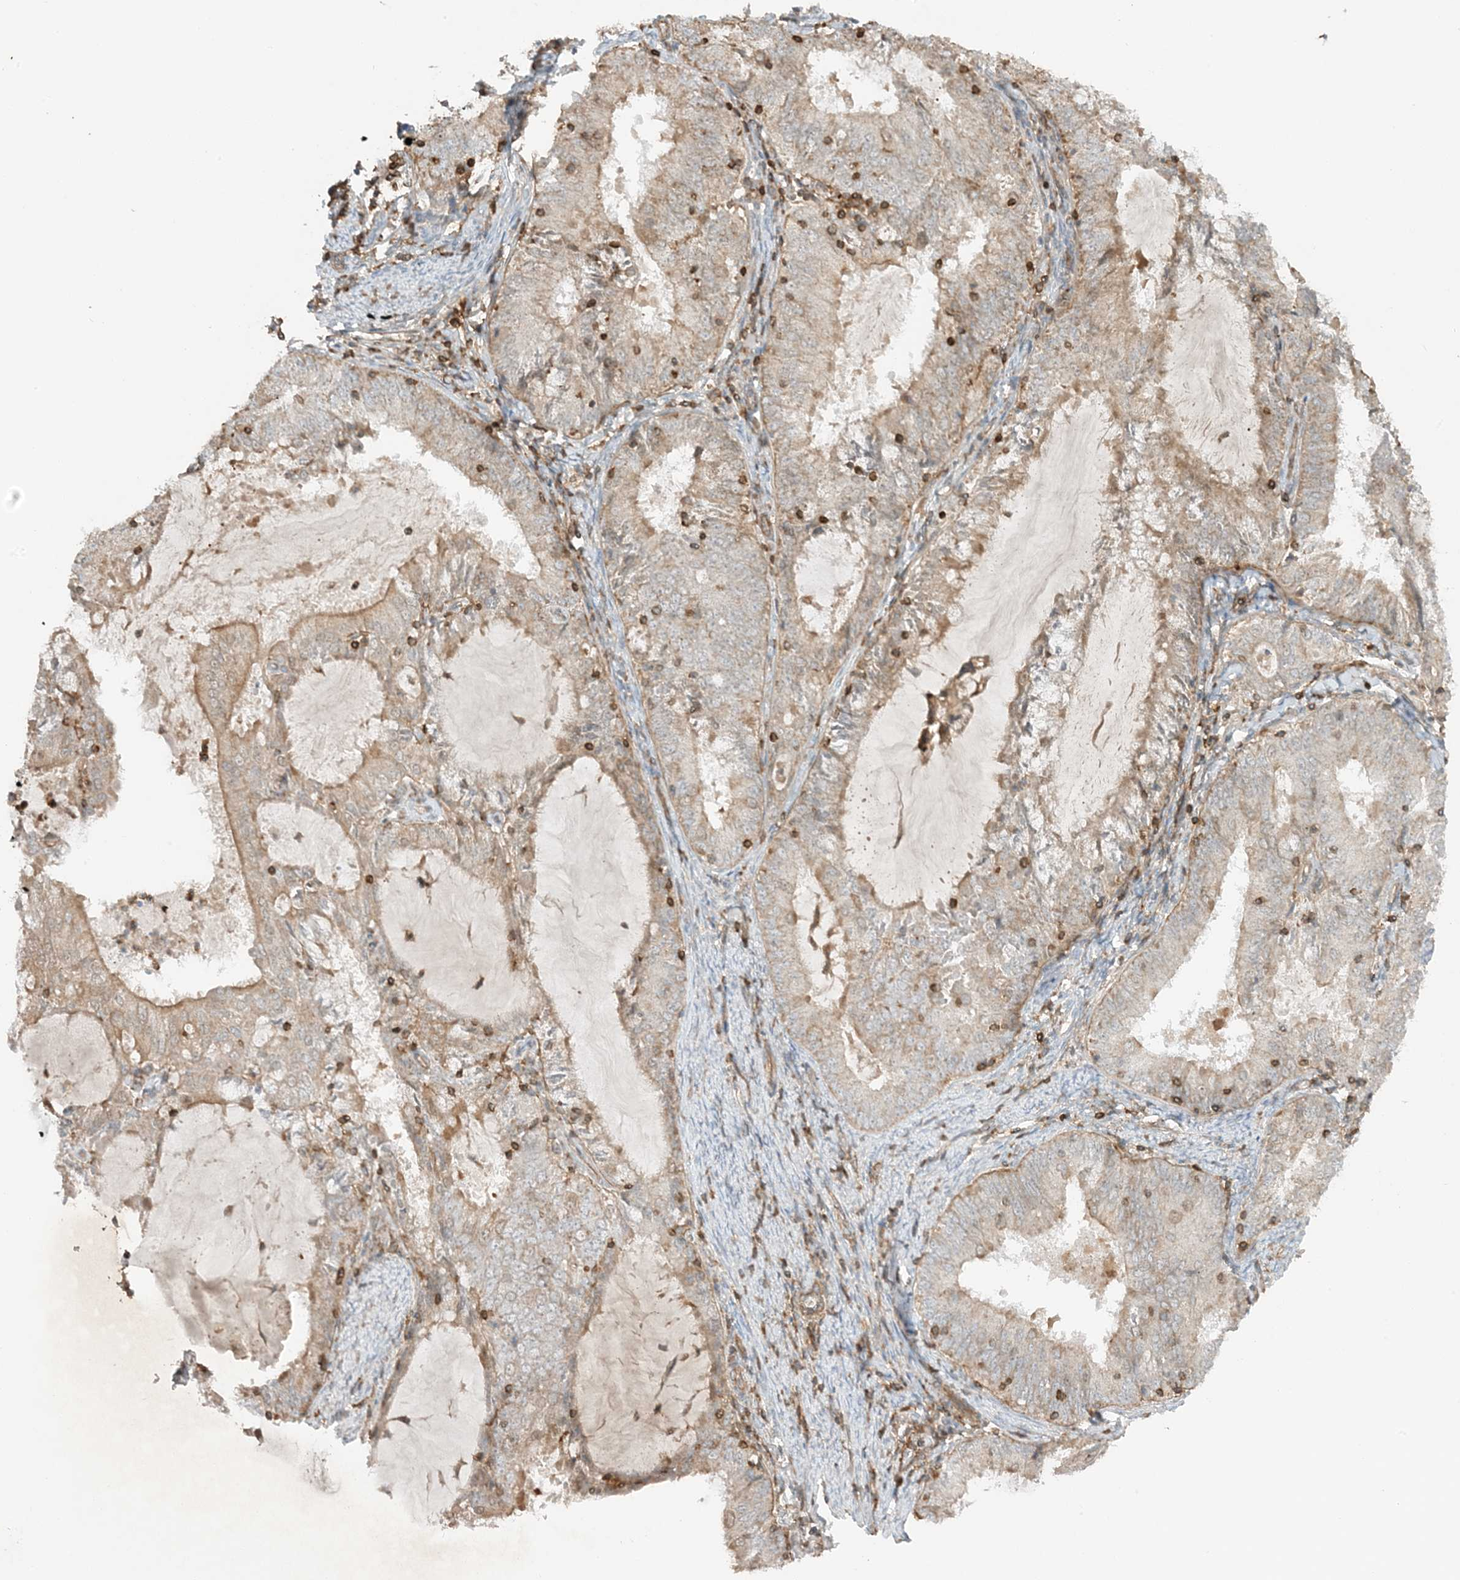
{"staining": {"intensity": "weak", "quantity": ">75%", "location": "cytoplasmic/membranous"}, "tissue": "endometrial cancer", "cell_type": "Tumor cells", "image_type": "cancer", "snomed": [{"axis": "morphology", "description": "Adenocarcinoma, NOS"}, {"axis": "topography", "description": "Endometrium"}], "caption": "Endometrial cancer (adenocarcinoma) stained with immunohistochemistry displays weak cytoplasmic/membranous positivity in about >75% of tumor cells.", "gene": "SLC25A12", "patient": {"sex": "female", "age": 57}}